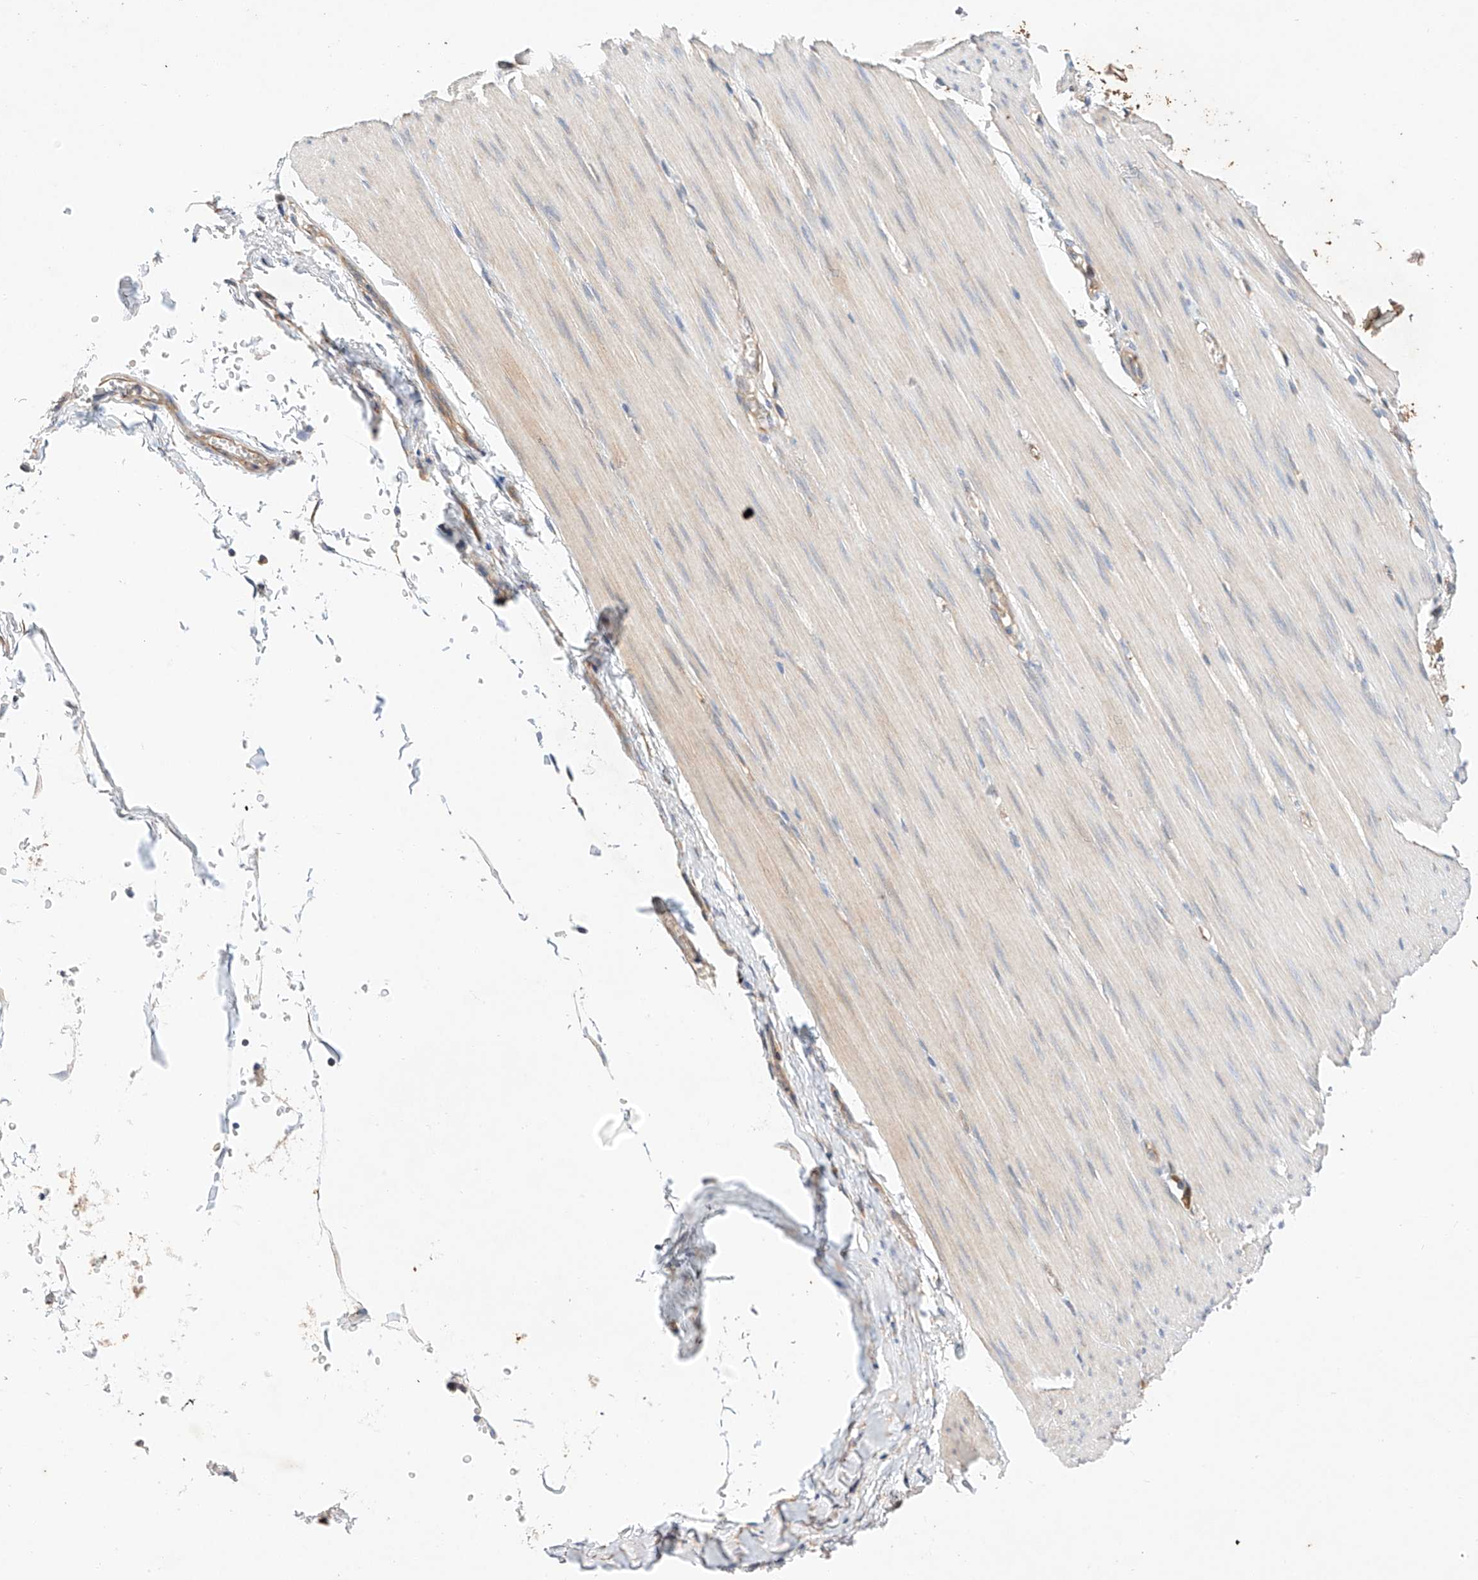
{"staining": {"intensity": "negative", "quantity": "none", "location": "none"}, "tissue": "smooth muscle", "cell_type": "Smooth muscle cells", "image_type": "normal", "snomed": [{"axis": "morphology", "description": "Normal tissue, NOS"}, {"axis": "morphology", "description": "Adenocarcinoma, NOS"}, {"axis": "topography", "description": "Colon"}, {"axis": "topography", "description": "Peripheral nerve tissue"}], "caption": "An image of human smooth muscle is negative for staining in smooth muscle cells. (DAB (3,3'-diaminobenzidine) immunohistochemistry with hematoxylin counter stain).", "gene": "C6orf118", "patient": {"sex": "male", "age": 14}}